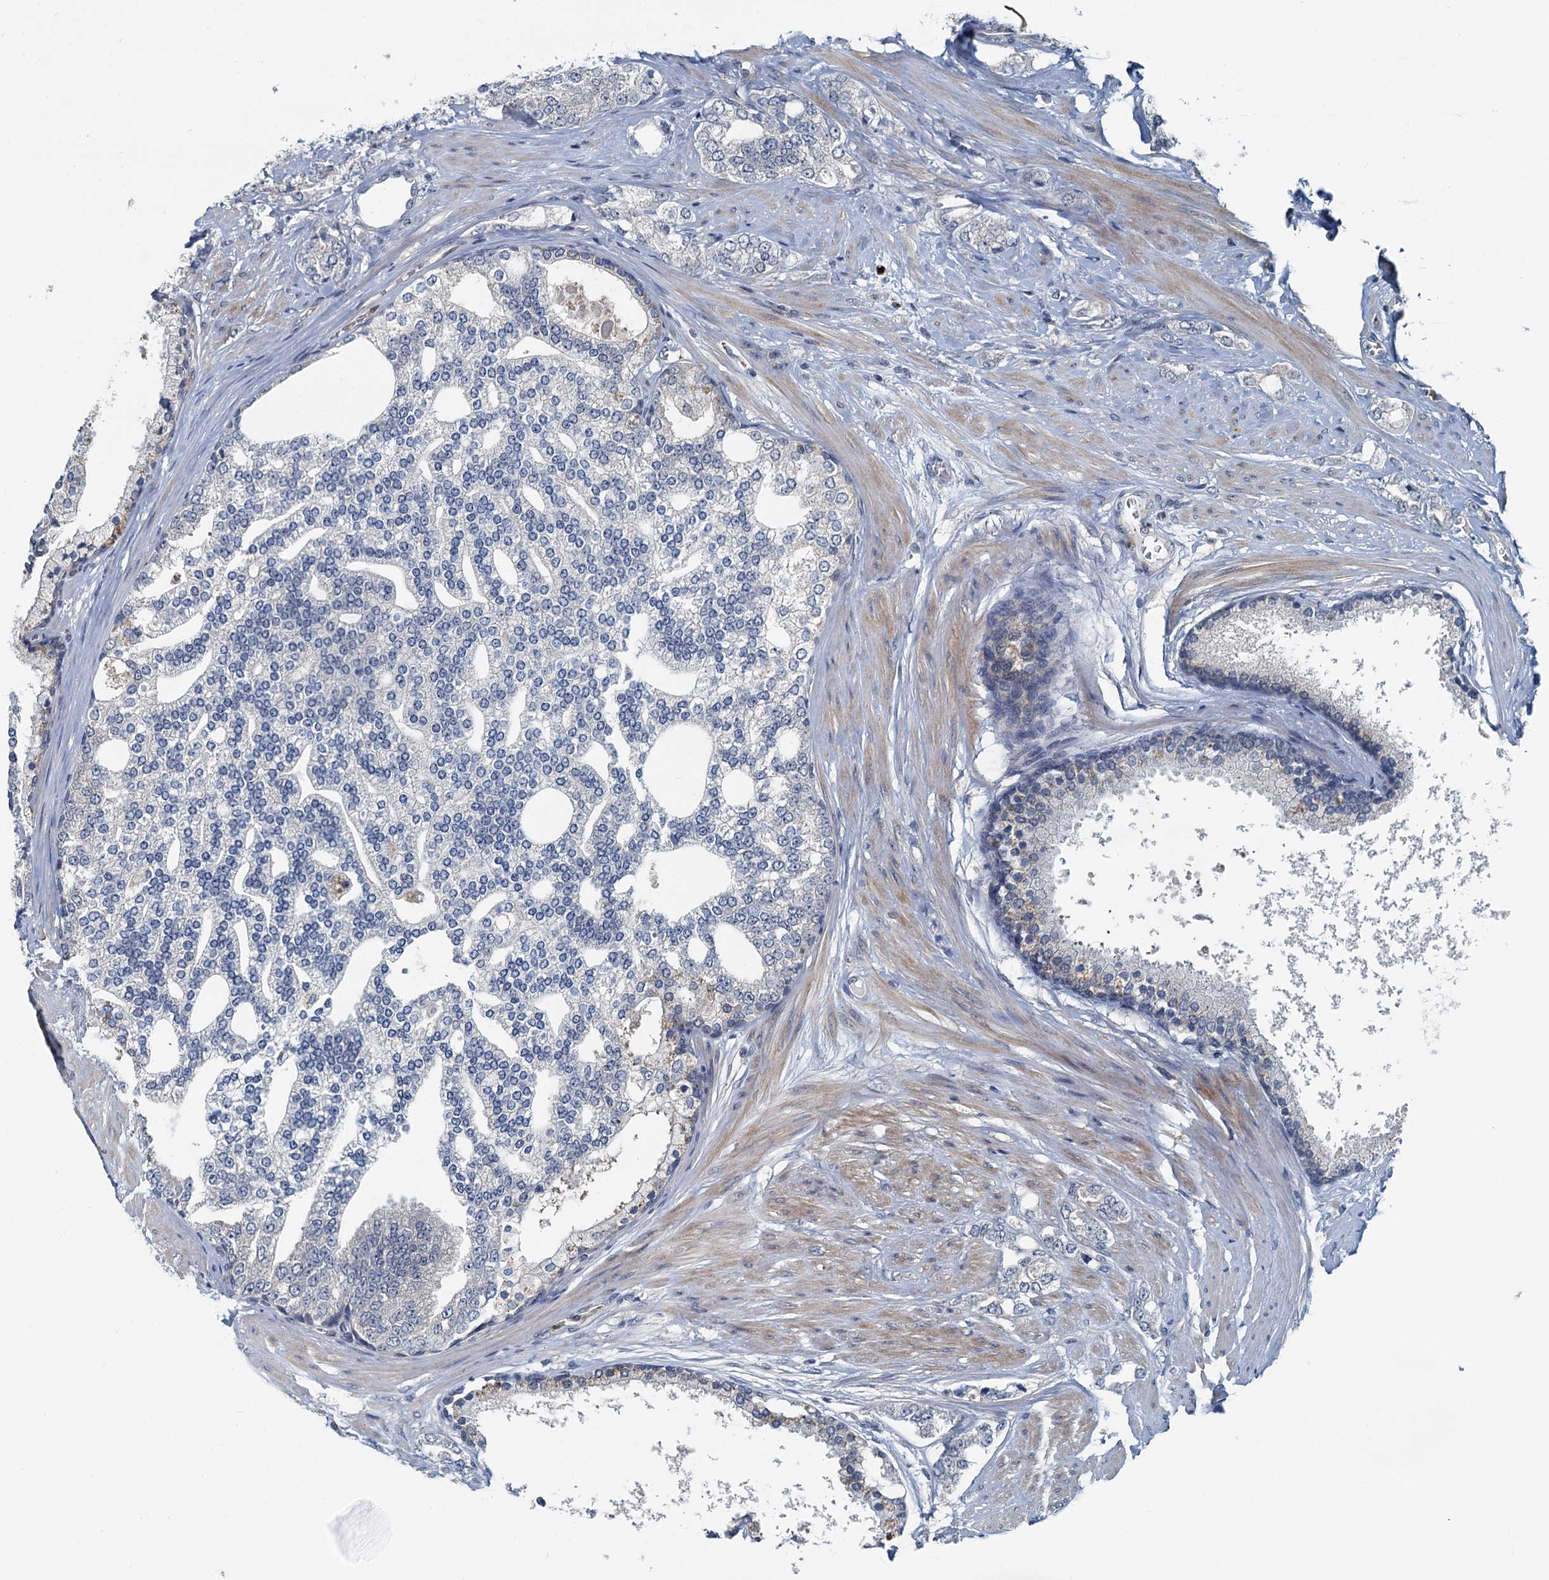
{"staining": {"intensity": "negative", "quantity": "none", "location": "none"}, "tissue": "prostate cancer", "cell_type": "Tumor cells", "image_type": "cancer", "snomed": [{"axis": "morphology", "description": "Adenocarcinoma, High grade"}, {"axis": "topography", "description": "Prostate"}], "caption": "DAB immunohistochemical staining of human prostate cancer demonstrates no significant positivity in tumor cells.", "gene": "GCLM", "patient": {"sex": "male", "age": 64}}